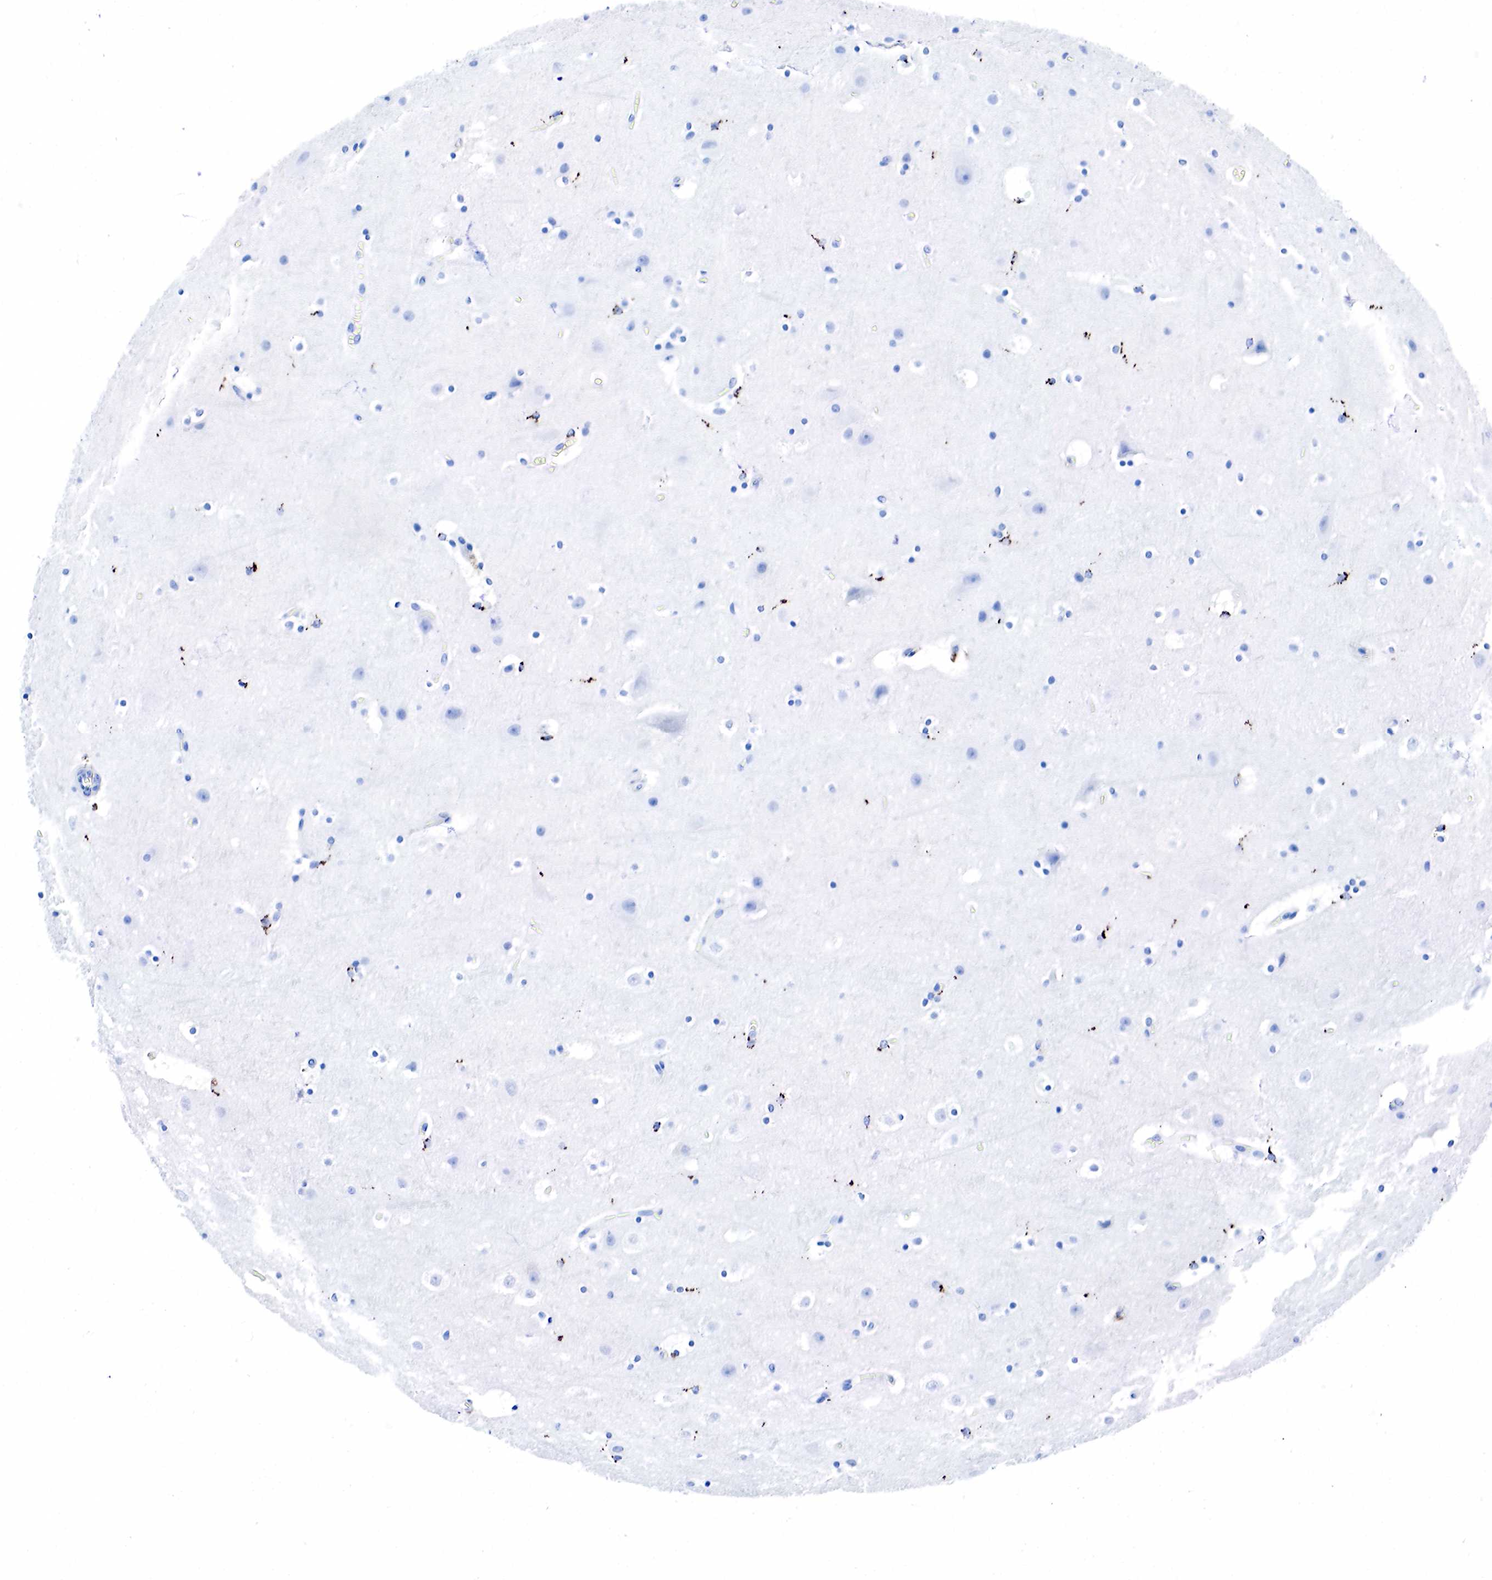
{"staining": {"intensity": "negative", "quantity": "none", "location": "none"}, "tissue": "cerebral cortex", "cell_type": "Endothelial cells", "image_type": "normal", "snomed": [{"axis": "morphology", "description": "Normal tissue, NOS"}, {"axis": "topography", "description": "Cerebral cortex"}], "caption": "Immunohistochemical staining of normal human cerebral cortex reveals no significant staining in endothelial cells.", "gene": "CD68", "patient": {"sex": "male", "age": 45}}